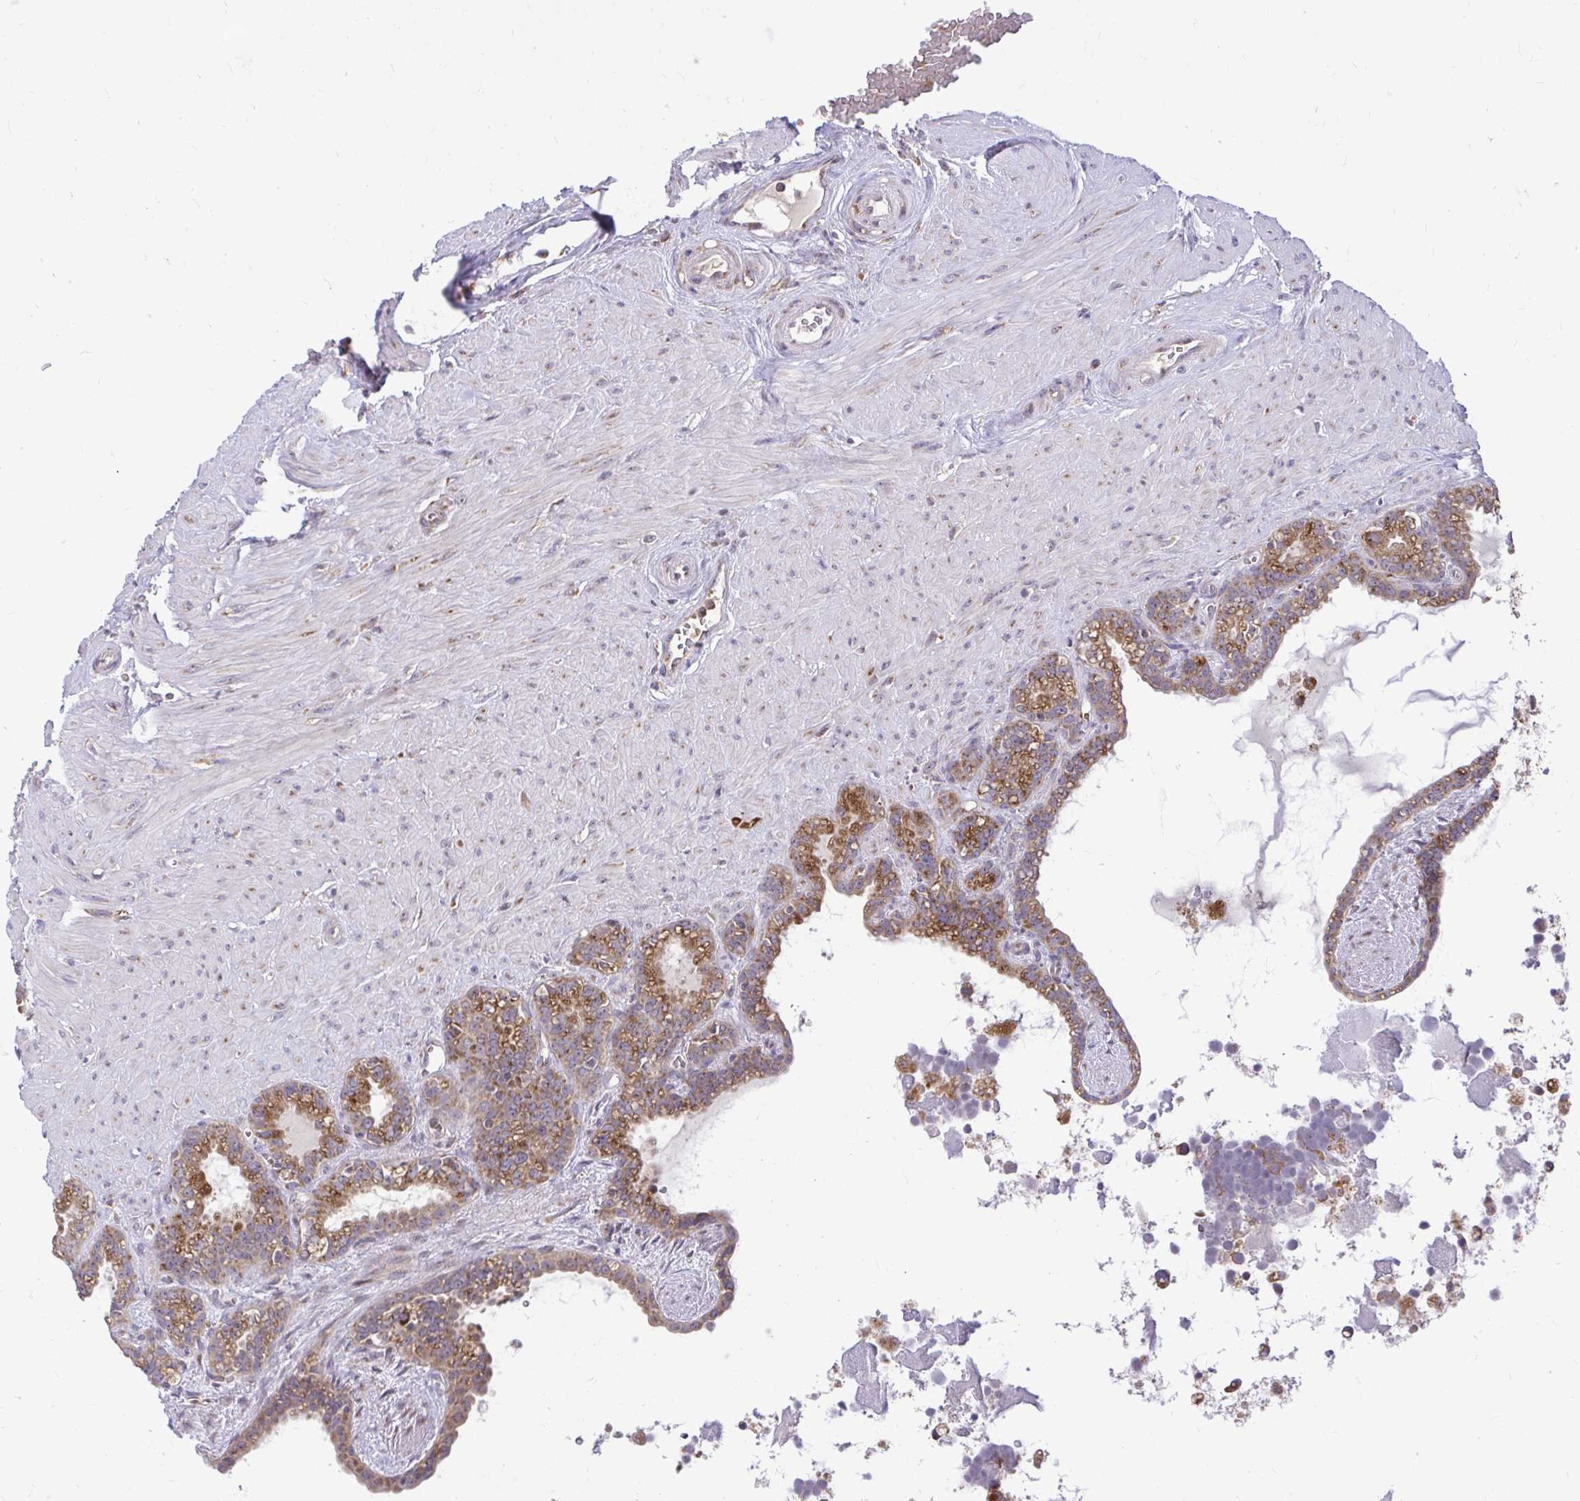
{"staining": {"intensity": "moderate", "quantity": ">75%", "location": "cytoplasmic/membranous"}, "tissue": "seminal vesicle", "cell_type": "Glandular cells", "image_type": "normal", "snomed": [{"axis": "morphology", "description": "Normal tissue, NOS"}, {"axis": "topography", "description": "Seminal veicle"}], "caption": "Immunohistochemical staining of benign human seminal vesicle displays medium levels of moderate cytoplasmic/membranous positivity in approximately >75% of glandular cells.", "gene": "VTI1B", "patient": {"sex": "male", "age": 76}}